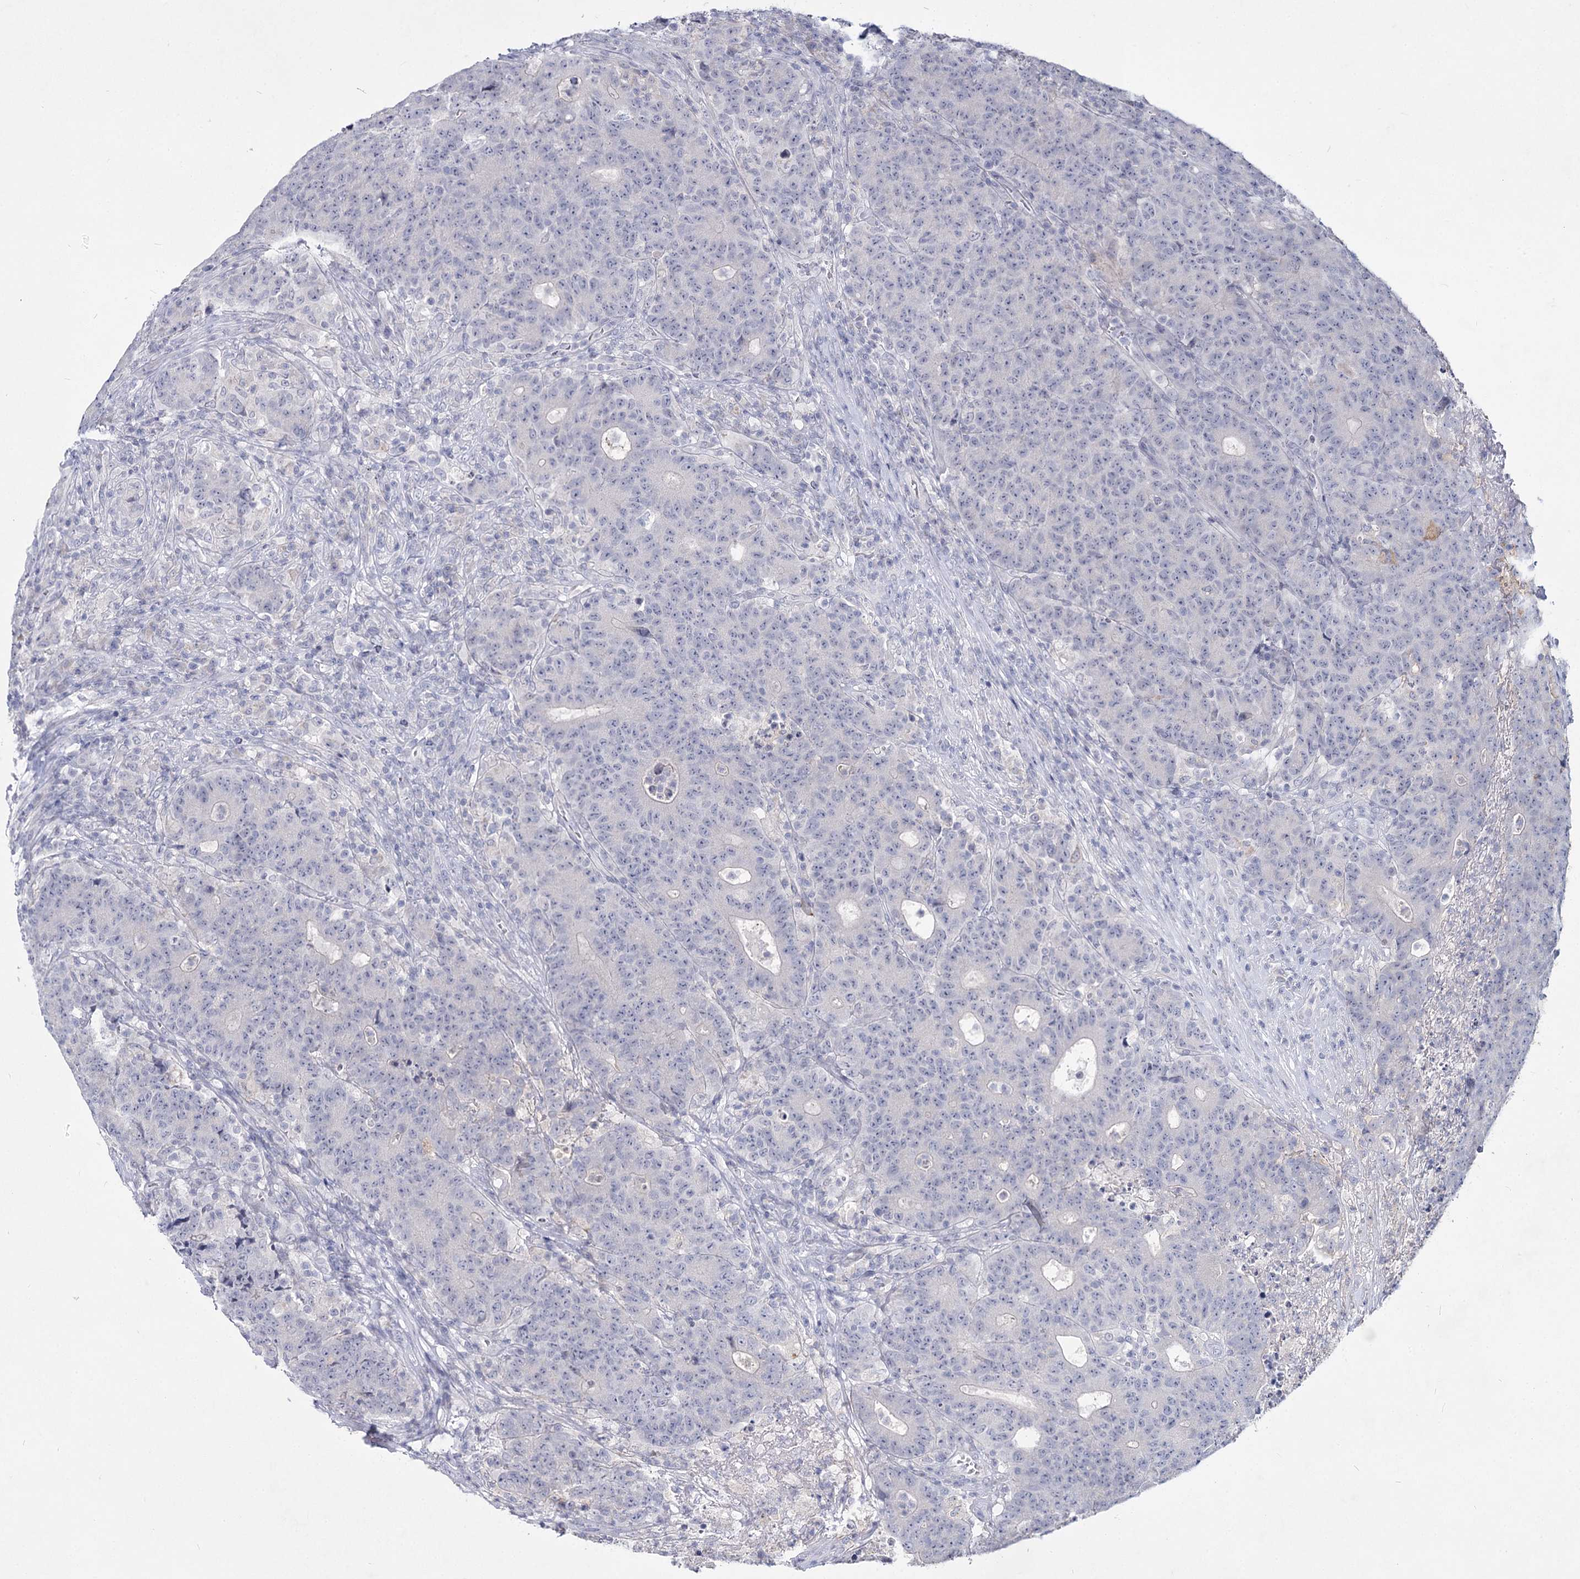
{"staining": {"intensity": "negative", "quantity": "none", "location": "none"}, "tissue": "colorectal cancer", "cell_type": "Tumor cells", "image_type": "cancer", "snomed": [{"axis": "morphology", "description": "Adenocarcinoma, NOS"}, {"axis": "topography", "description": "Colon"}], "caption": "Tumor cells show no significant expression in colorectal cancer (adenocarcinoma).", "gene": "CCDC73", "patient": {"sex": "female", "age": 75}}